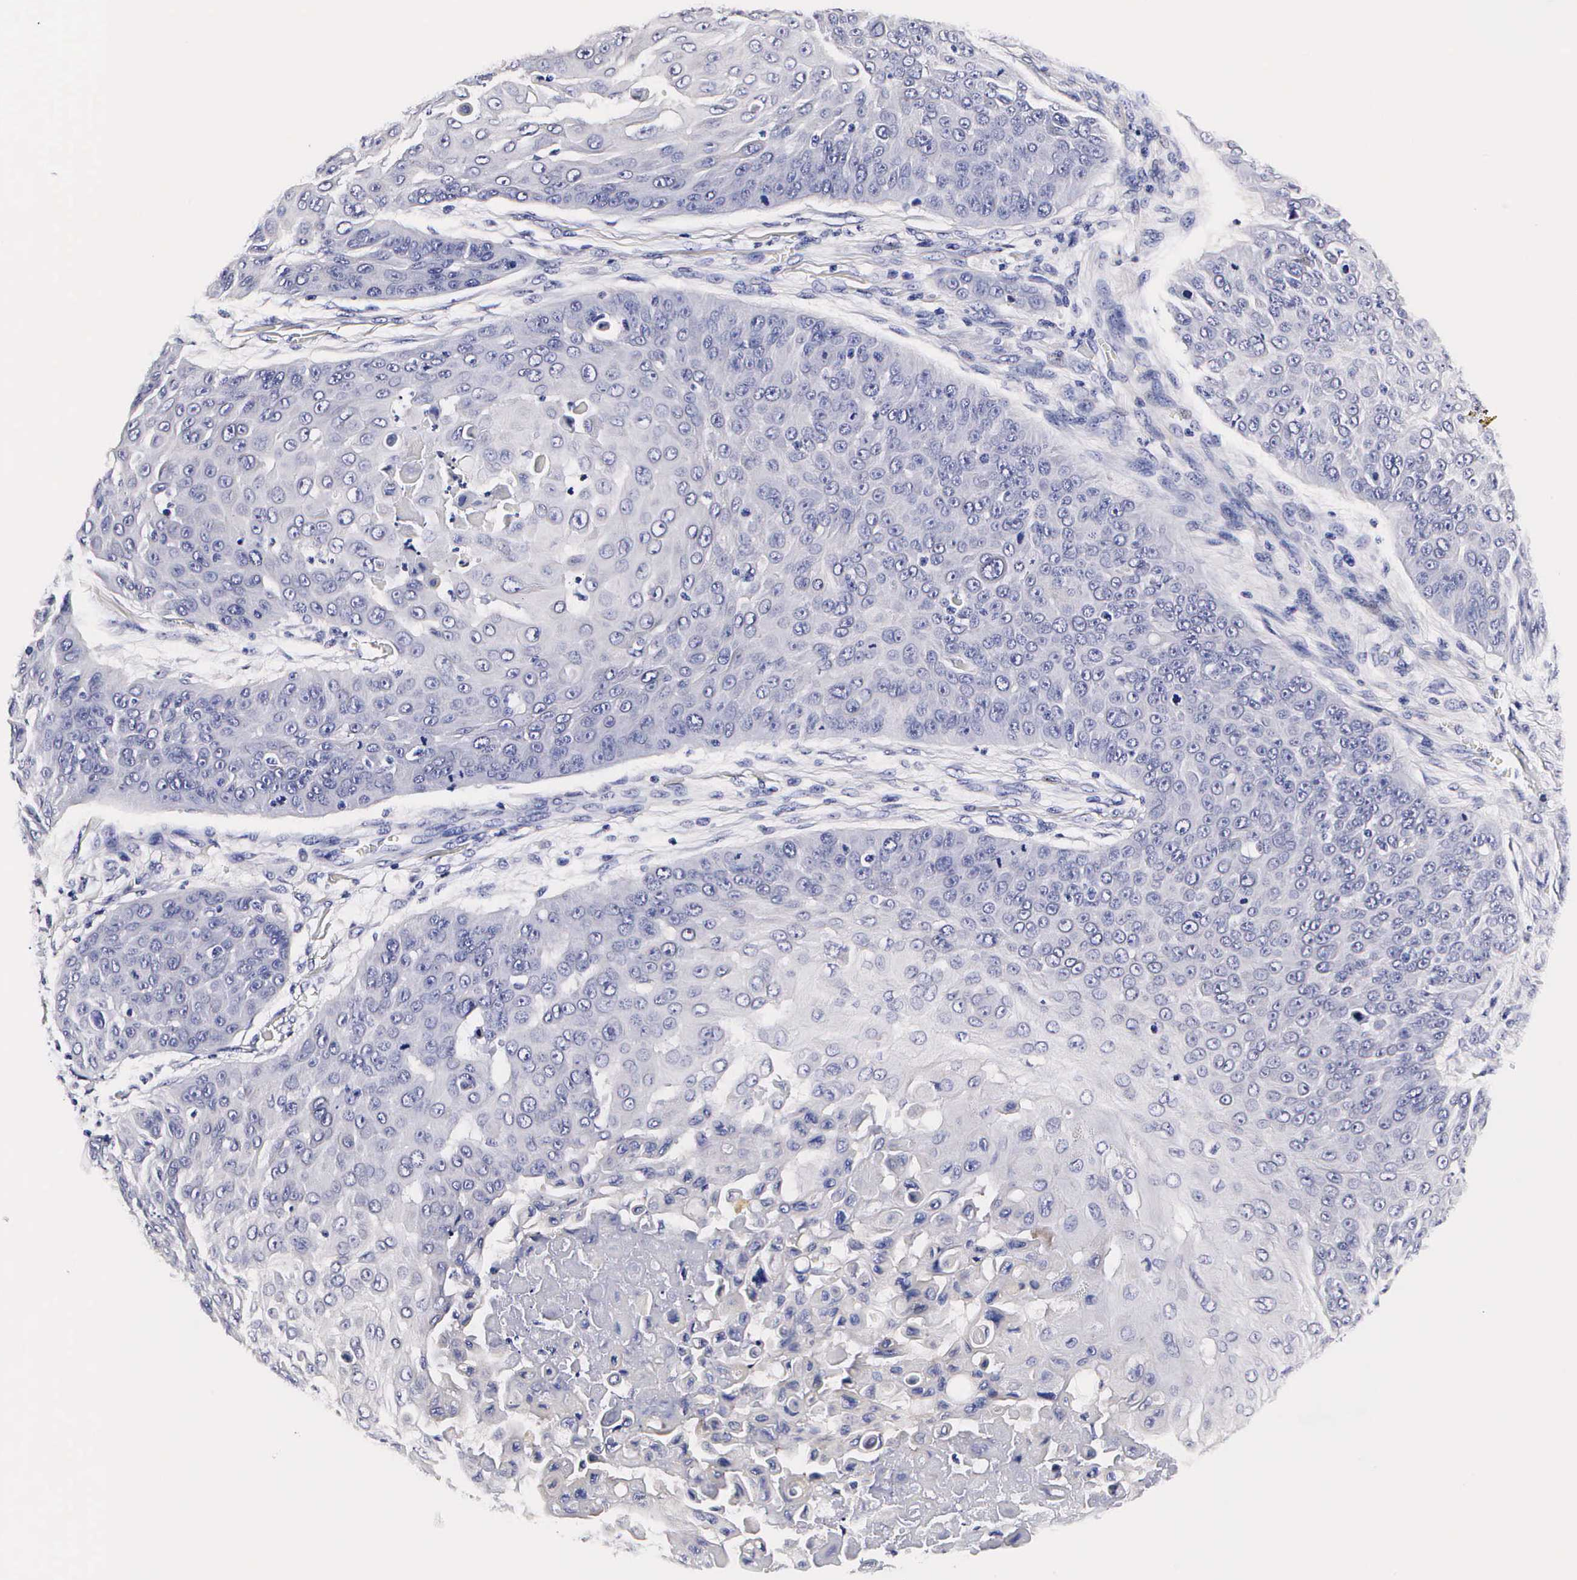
{"staining": {"intensity": "negative", "quantity": "none", "location": "none"}, "tissue": "skin cancer", "cell_type": "Tumor cells", "image_type": "cancer", "snomed": [{"axis": "morphology", "description": "Squamous cell carcinoma, NOS"}, {"axis": "topography", "description": "Skin"}], "caption": "This is a micrograph of immunohistochemistry staining of skin cancer, which shows no expression in tumor cells.", "gene": "RNASE6", "patient": {"sex": "male", "age": 82}}